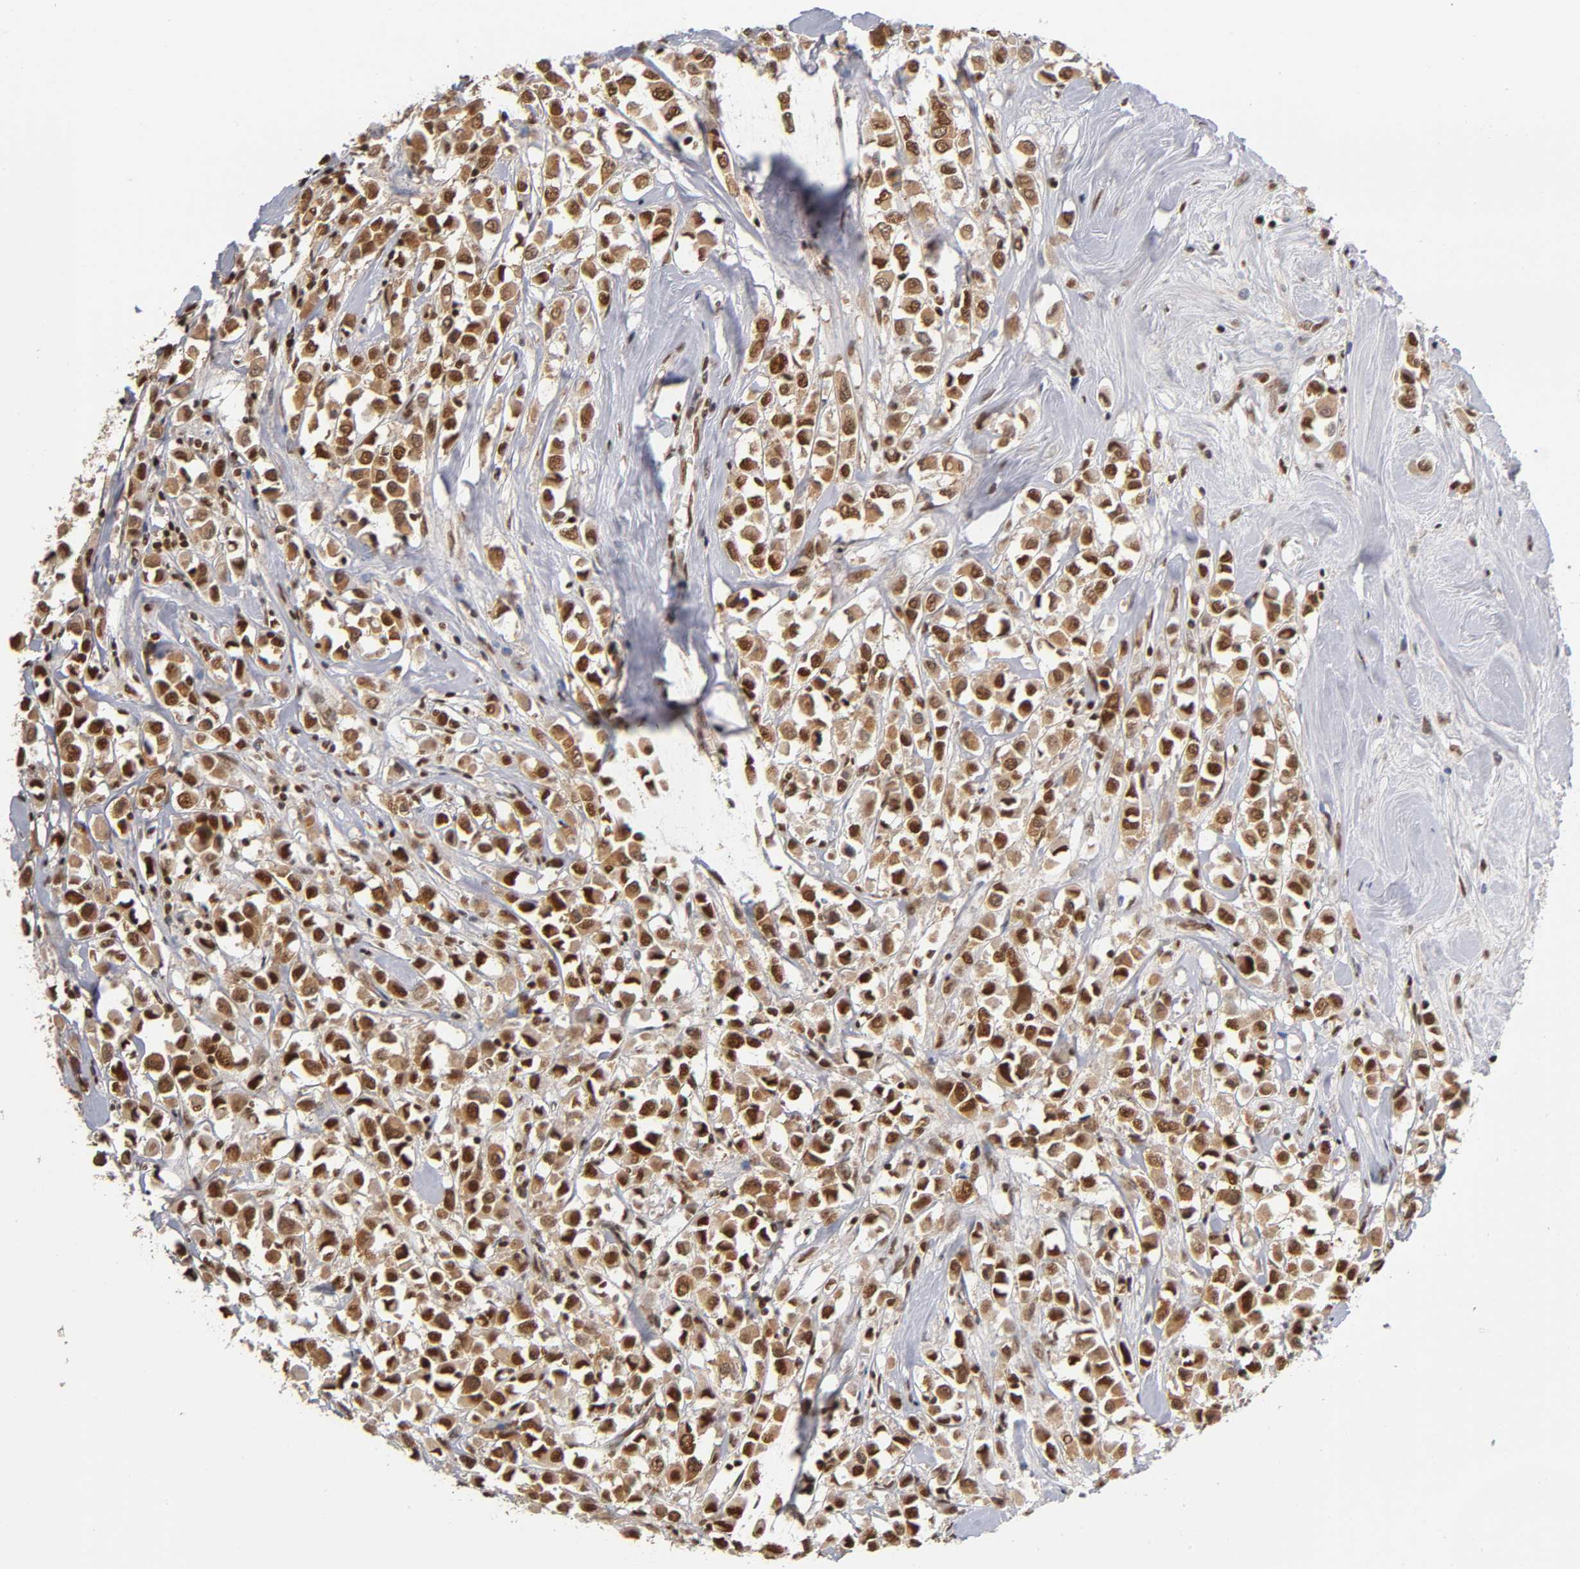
{"staining": {"intensity": "strong", "quantity": ">75%", "location": "nuclear"}, "tissue": "breast cancer", "cell_type": "Tumor cells", "image_type": "cancer", "snomed": [{"axis": "morphology", "description": "Duct carcinoma"}, {"axis": "topography", "description": "Breast"}], "caption": "Brown immunohistochemical staining in human breast cancer exhibits strong nuclear staining in approximately >75% of tumor cells.", "gene": "ILKAP", "patient": {"sex": "female", "age": 61}}